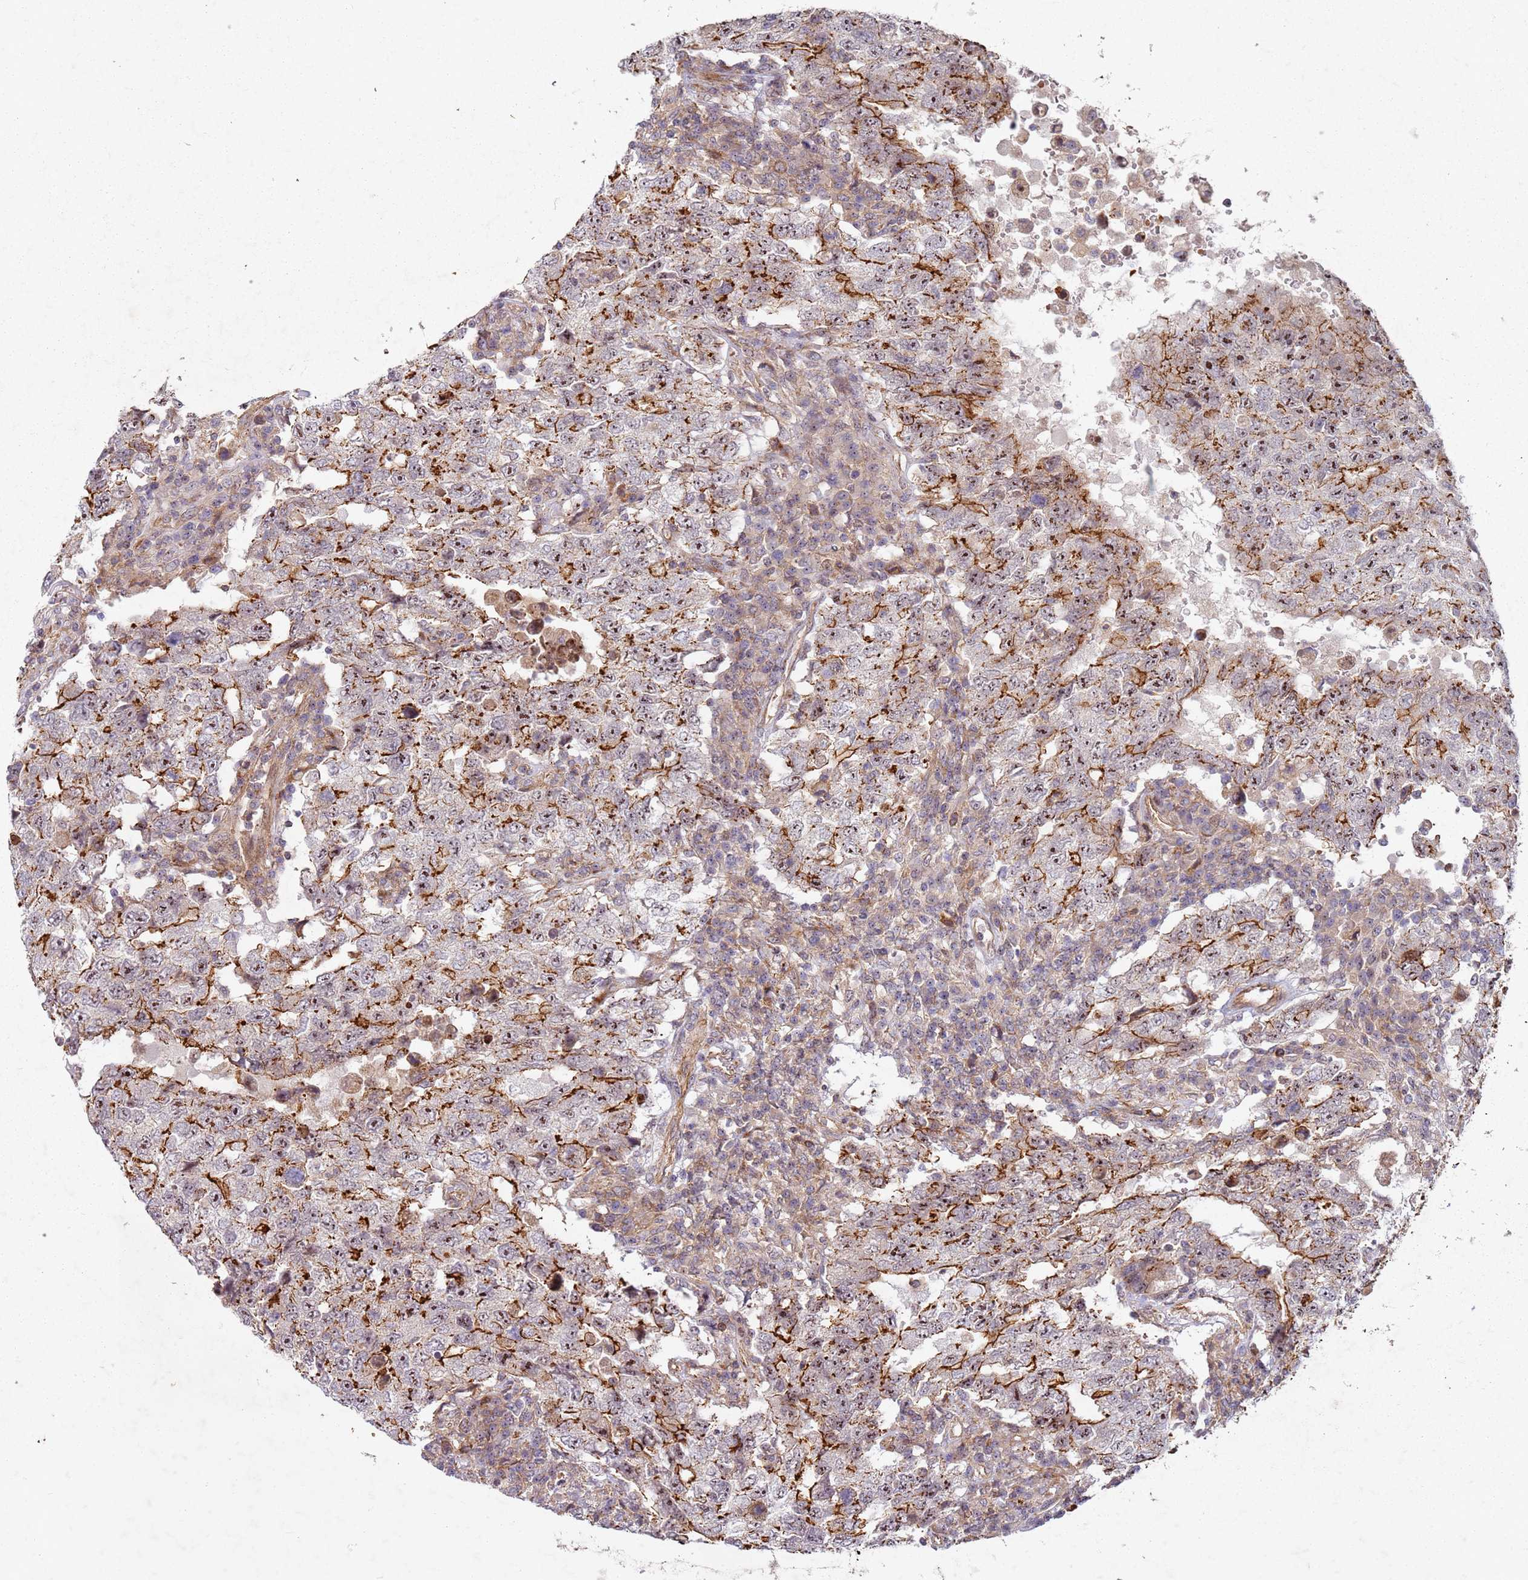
{"staining": {"intensity": "strong", "quantity": "<25%", "location": "cytoplasmic/membranous"}, "tissue": "testis cancer", "cell_type": "Tumor cells", "image_type": "cancer", "snomed": [{"axis": "morphology", "description": "Carcinoma, Embryonal, NOS"}, {"axis": "topography", "description": "Testis"}], "caption": "The micrograph shows staining of embryonal carcinoma (testis), revealing strong cytoplasmic/membranous protein staining (brown color) within tumor cells.", "gene": "C2CD4B", "patient": {"sex": "male", "age": 26}}